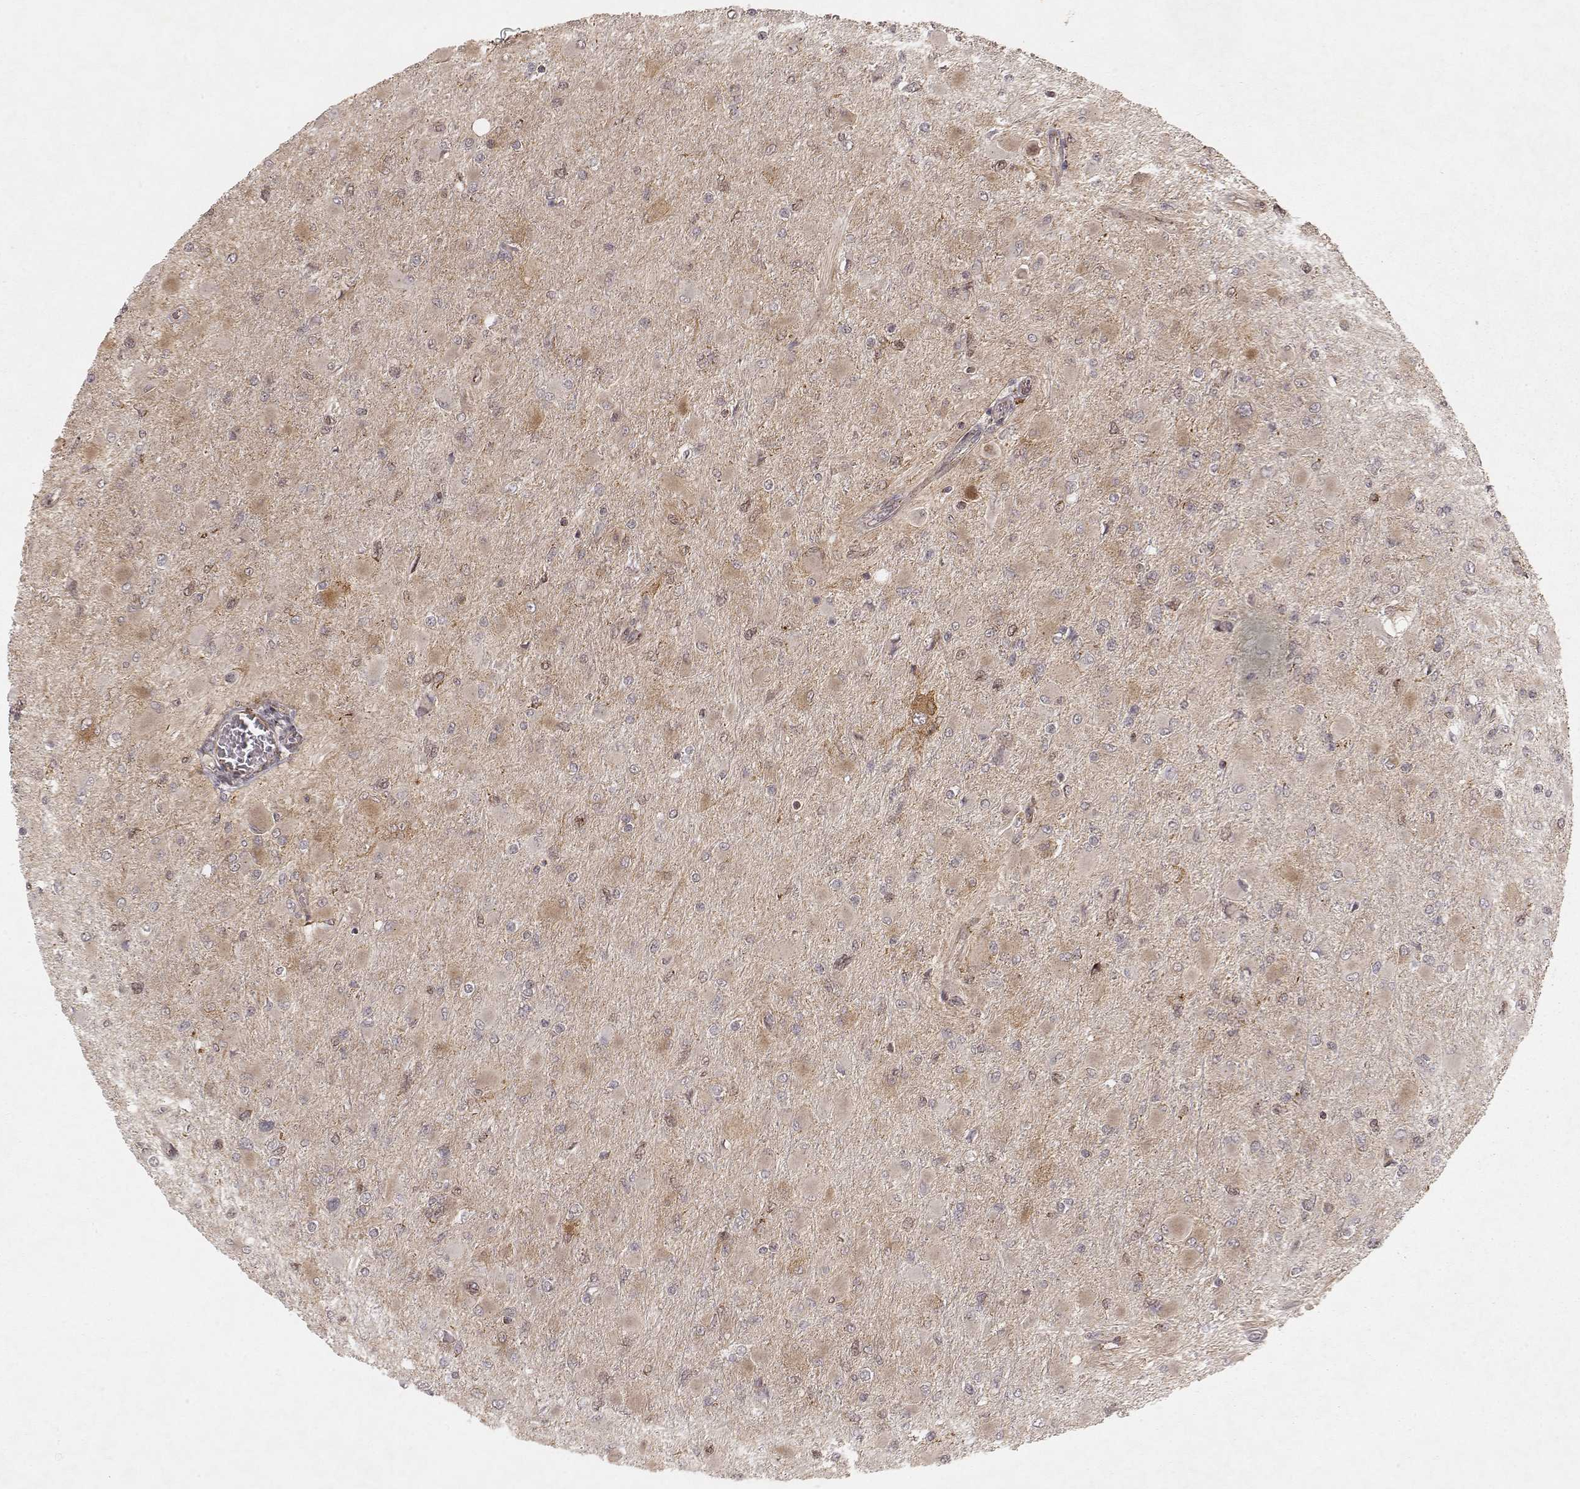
{"staining": {"intensity": "weak", "quantity": "25%-75%", "location": "cytoplasmic/membranous"}, "tissue": "glioma", "cell_type": "Tumor cells", "image_type": "cancer", "snomed": [{"axis": "morphology", "description": "Glioma, malignant, High grade"}, {"axis": "topography", "description": "Cerebral cortex"}], "caption": "IHC micrograph of human high-grade glioma (malignant) stained for a protein (brown), which exhibits low levels of weak cytoplasmic/membranous expression in about 25%-75% of tumor cells.", "gene": "NDUFA7", "patient": {"sex": "female", "age": 36}}